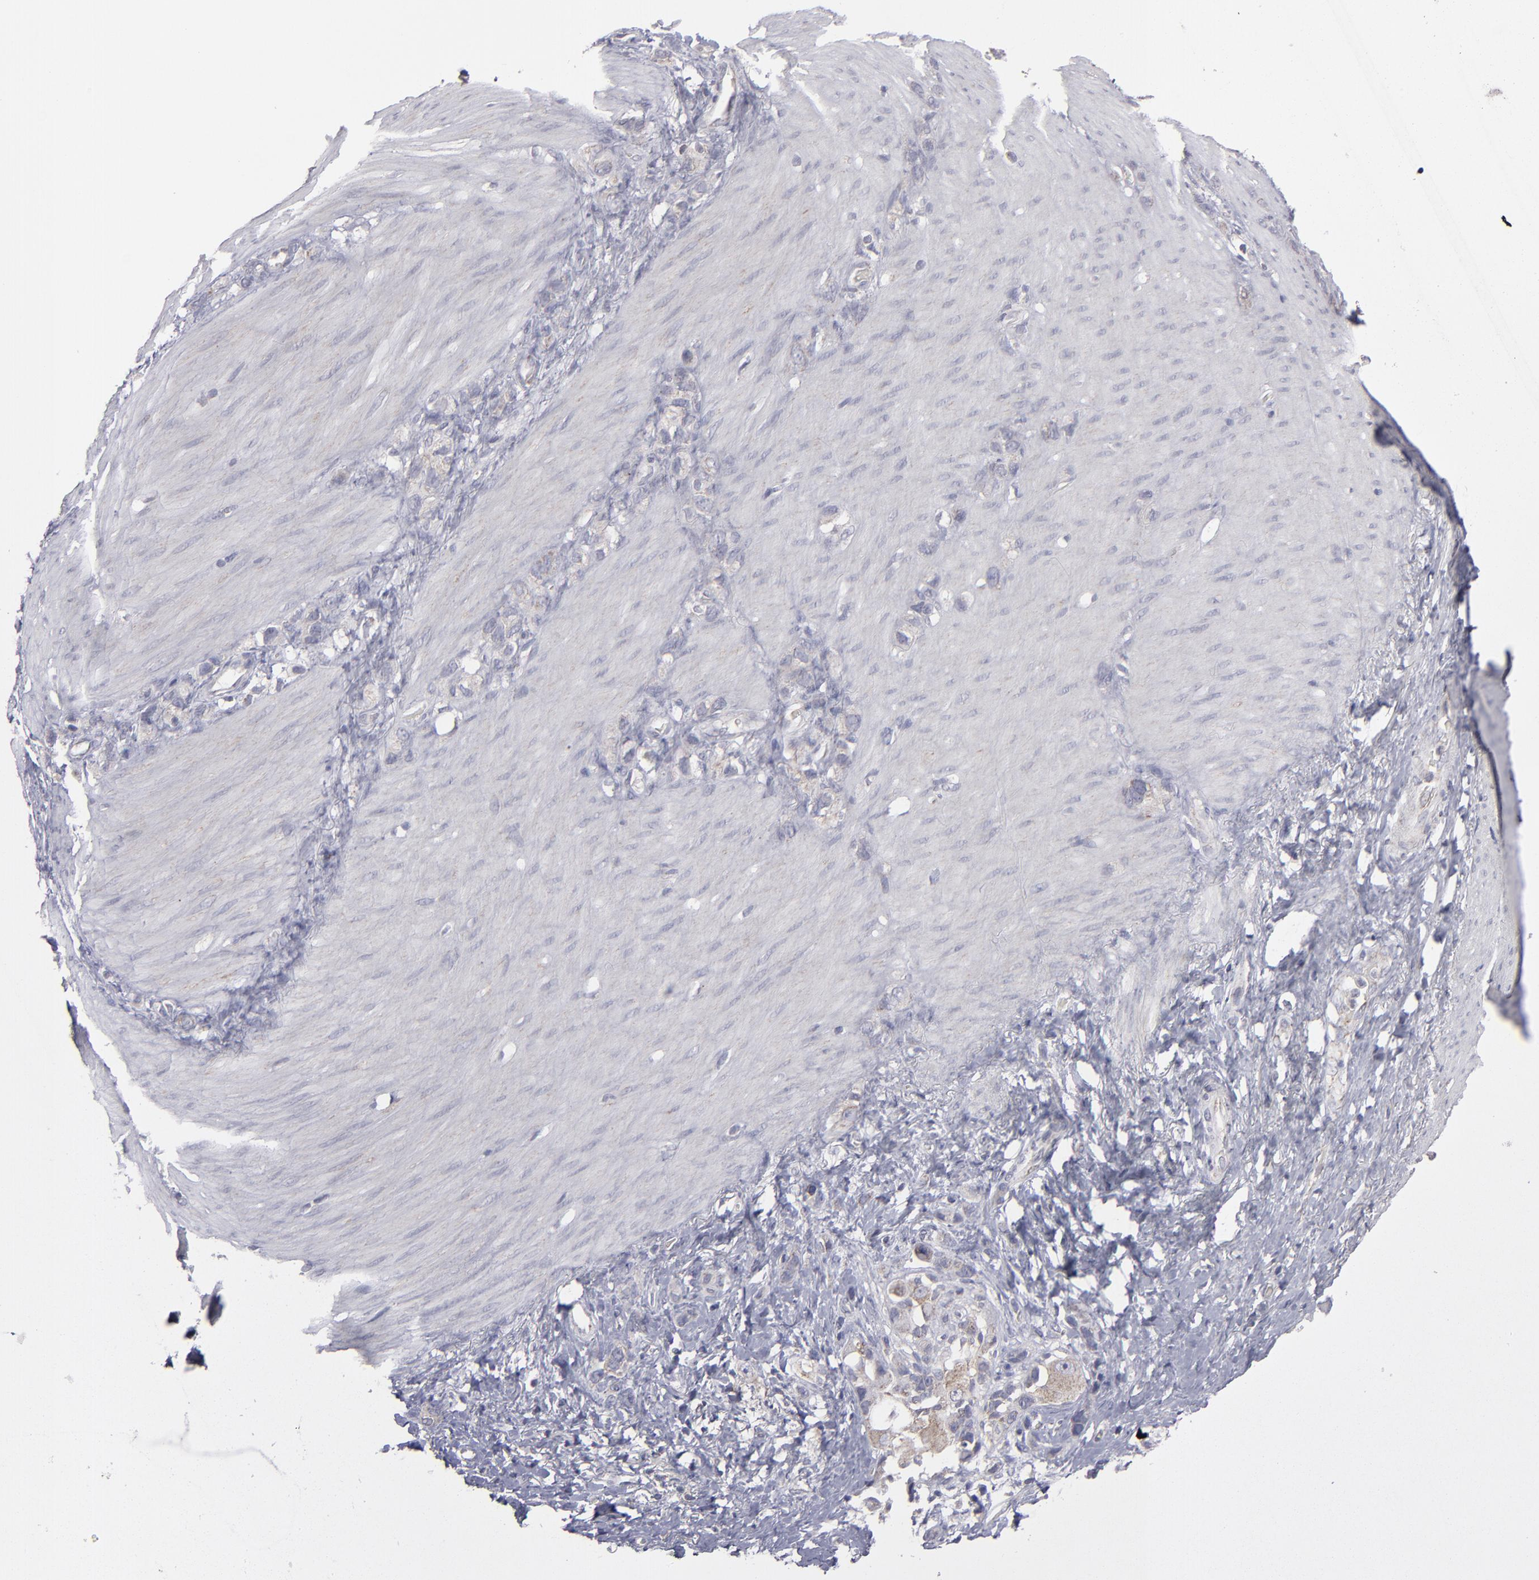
{"staining": {"intensity": "weak", "quantity": "25%-75%", "location": "cytoplasmic/membranous"}, "tissue": "stomach cancer", "cell_type": "Tumor cells", "image_type": "cancer", "snomed": [{"axis": "morphology", "description": "Normal tissue, NOS"}, {"axis": "morphology", "description": "Adenocarcinoma, NOS"}, {"axis": "morphology", "description": "Adenocarcinoma, High grade"}, {"axis": "topography", "description": "Stomach, upper"}, {"axis": "topography", "description": "Stomach"}], "caption": "Immunohistochemical staining of adenocarcinoma (stomach) displays weak cytoplasmic/membranous protein positivity in approximately 25%-75% of tumor cells.", "gene": "MYOM2", "patient": {"sex": "female", "age": 65}}